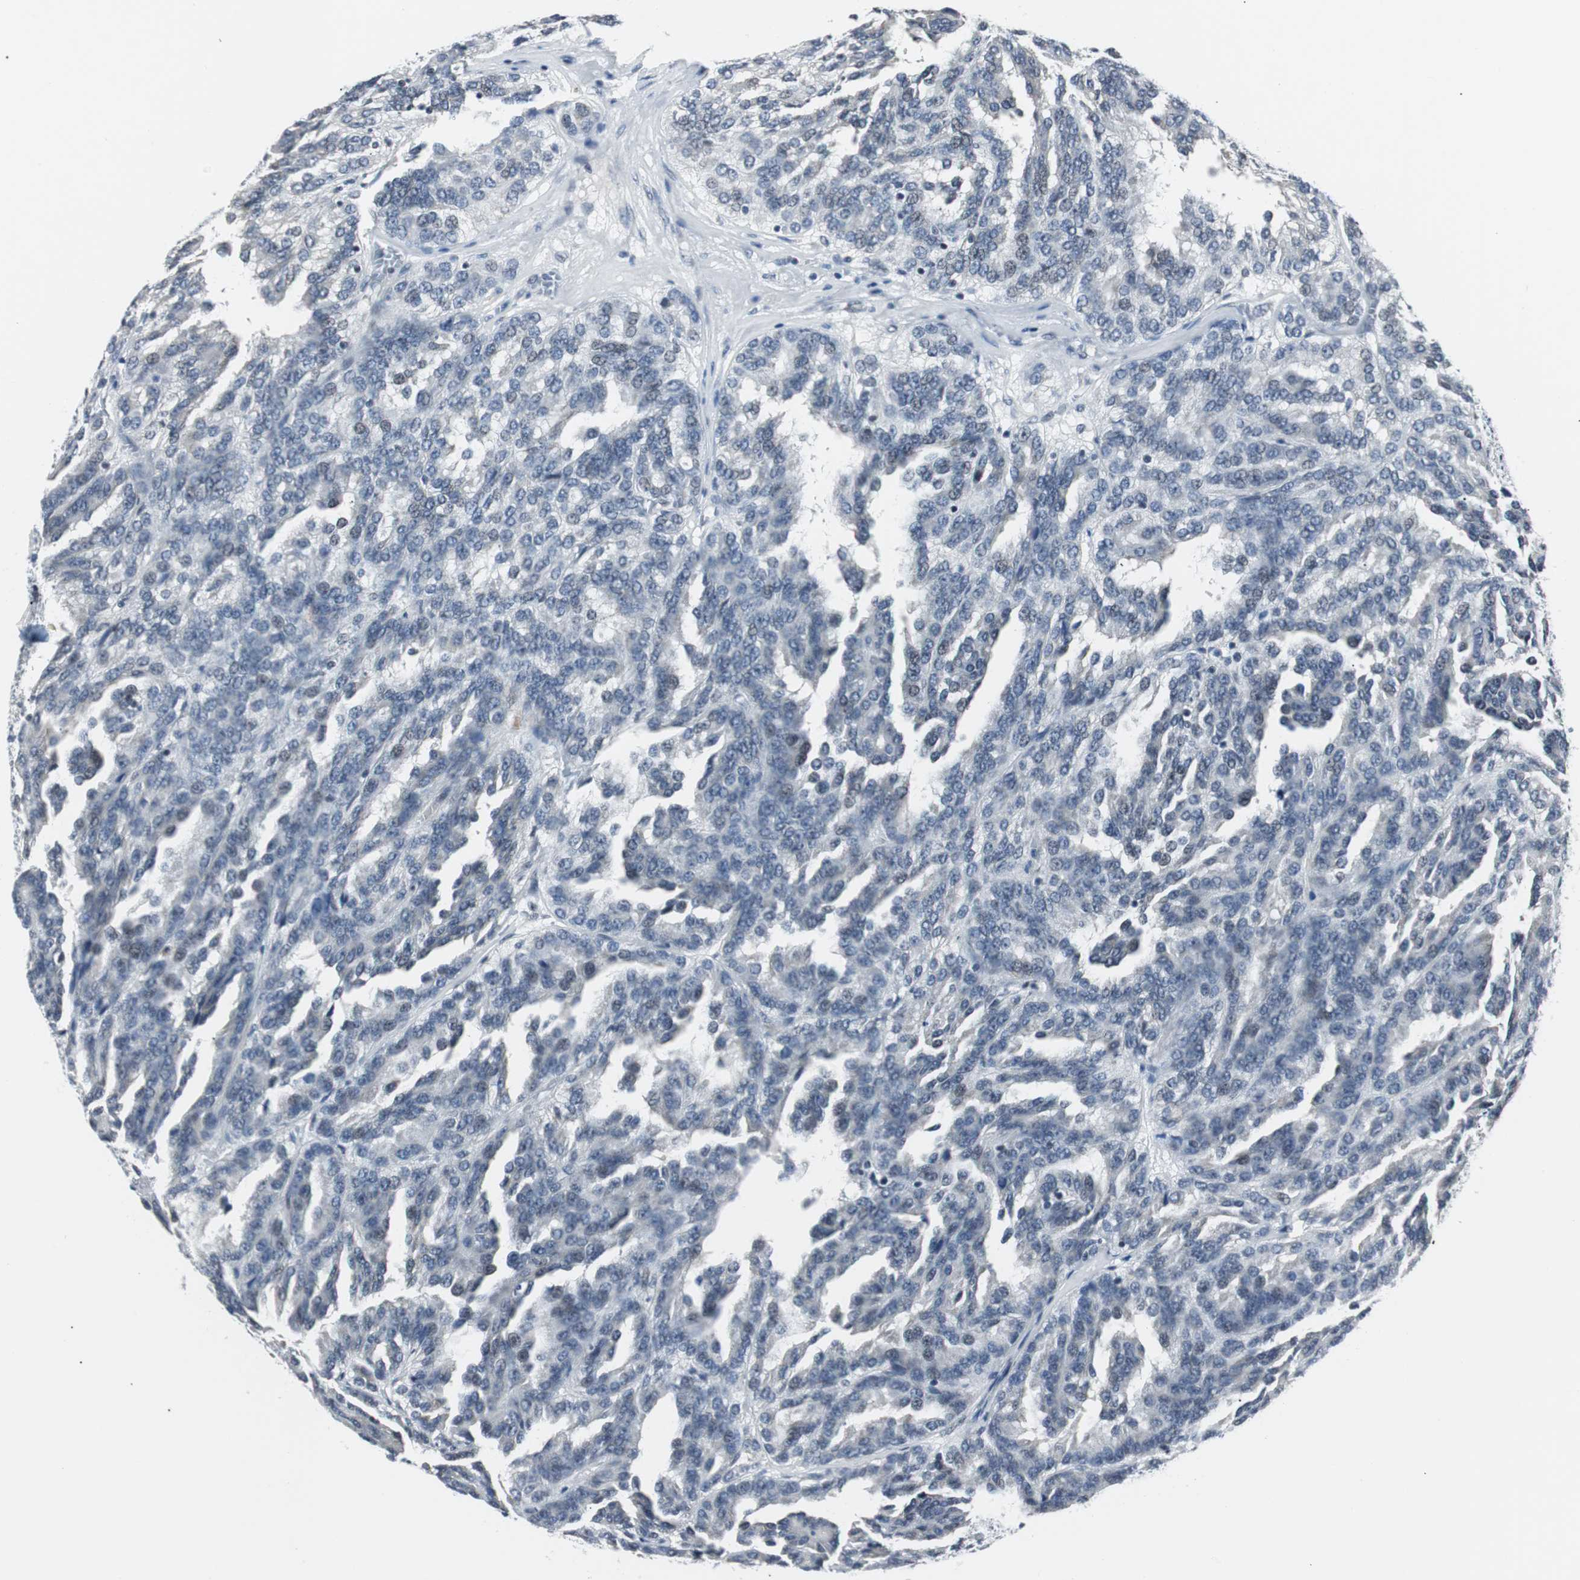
{"staining": {"intensity": "weak", "quantity": "<25%", "location": "nuclear"}, "tissue": "renal cancer", "cell_type": "Tumor cells", "image_type": "cancer", "snomed": [{"axis": "morphology", "description": "Adenocarcinoma, NOS"}, {"axis": "topography", "description": "Kidney"}], "caption": "Immunohistochemistry (IHC) histopathology image of renal cancer stained for a protein (brown), which demonstrates no expression in tumor cells.", "gene": "MTA1", "patient": {"sex": "male", "age": 46}}